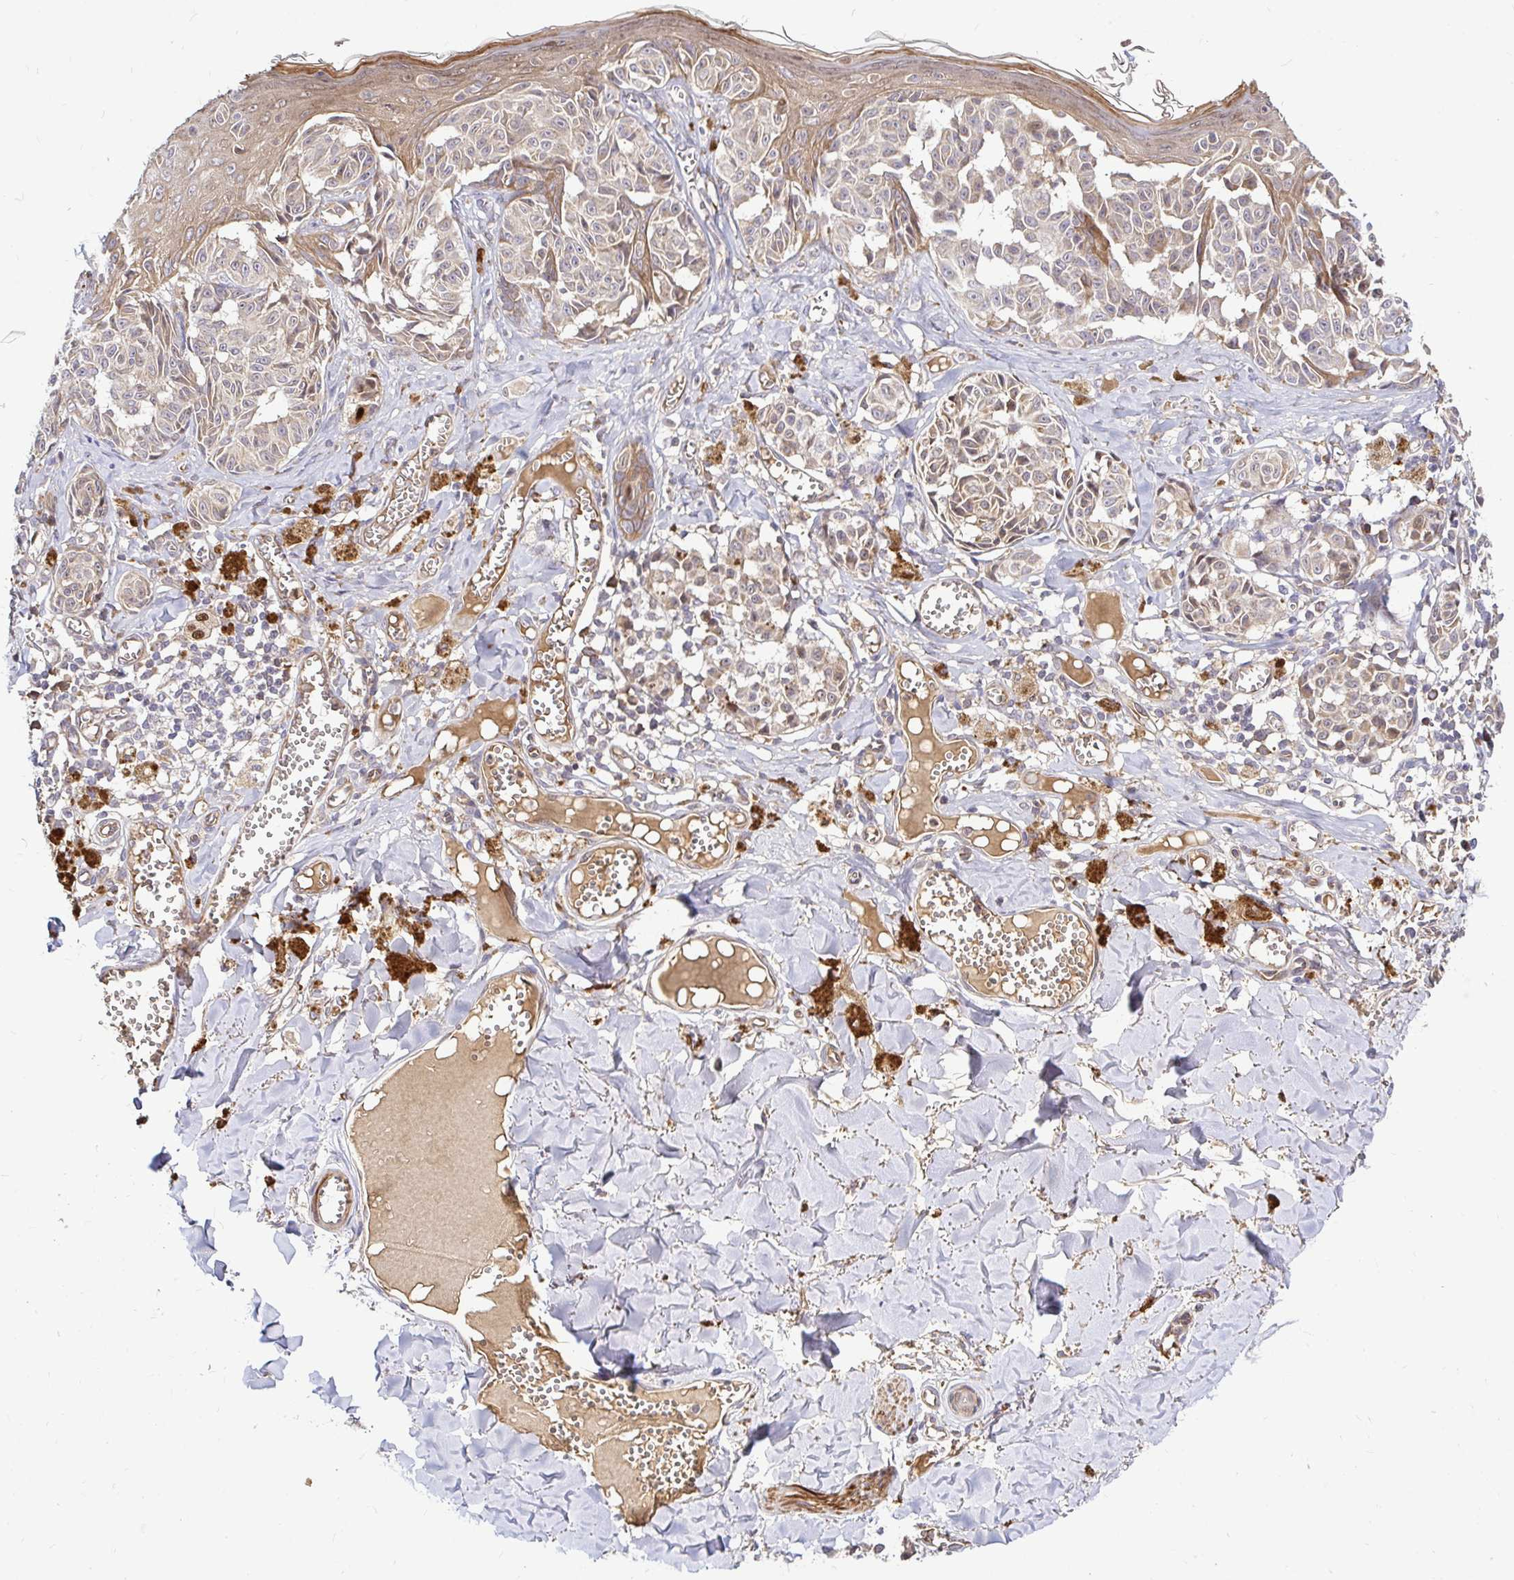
{"staining": {"intensity": "moderate", "quantity": "25%-75%", "location": "cytoplasmic/membranous"}, "tissue": "melanoma", "cell_type": "Tumor cells", "image_type": "cancer", "snomed": [{"axis": "morphology", "description": "Malignant melanoma, NOS"}, {"axis": "topography", "description": "Skin"}], "caption": "IHC histopathology image of neoplastic tissue: human melanoma stained using immunohistochemistry (IHC) shows medium levels of moderate protein expression localized specifically in the cytoplasmic/membranous of tumor cells, appearing as a cytoplasmic/membranous brown color.", "gene": "ARHGEF37", "patient": {"sex": "female", "age": 43}}